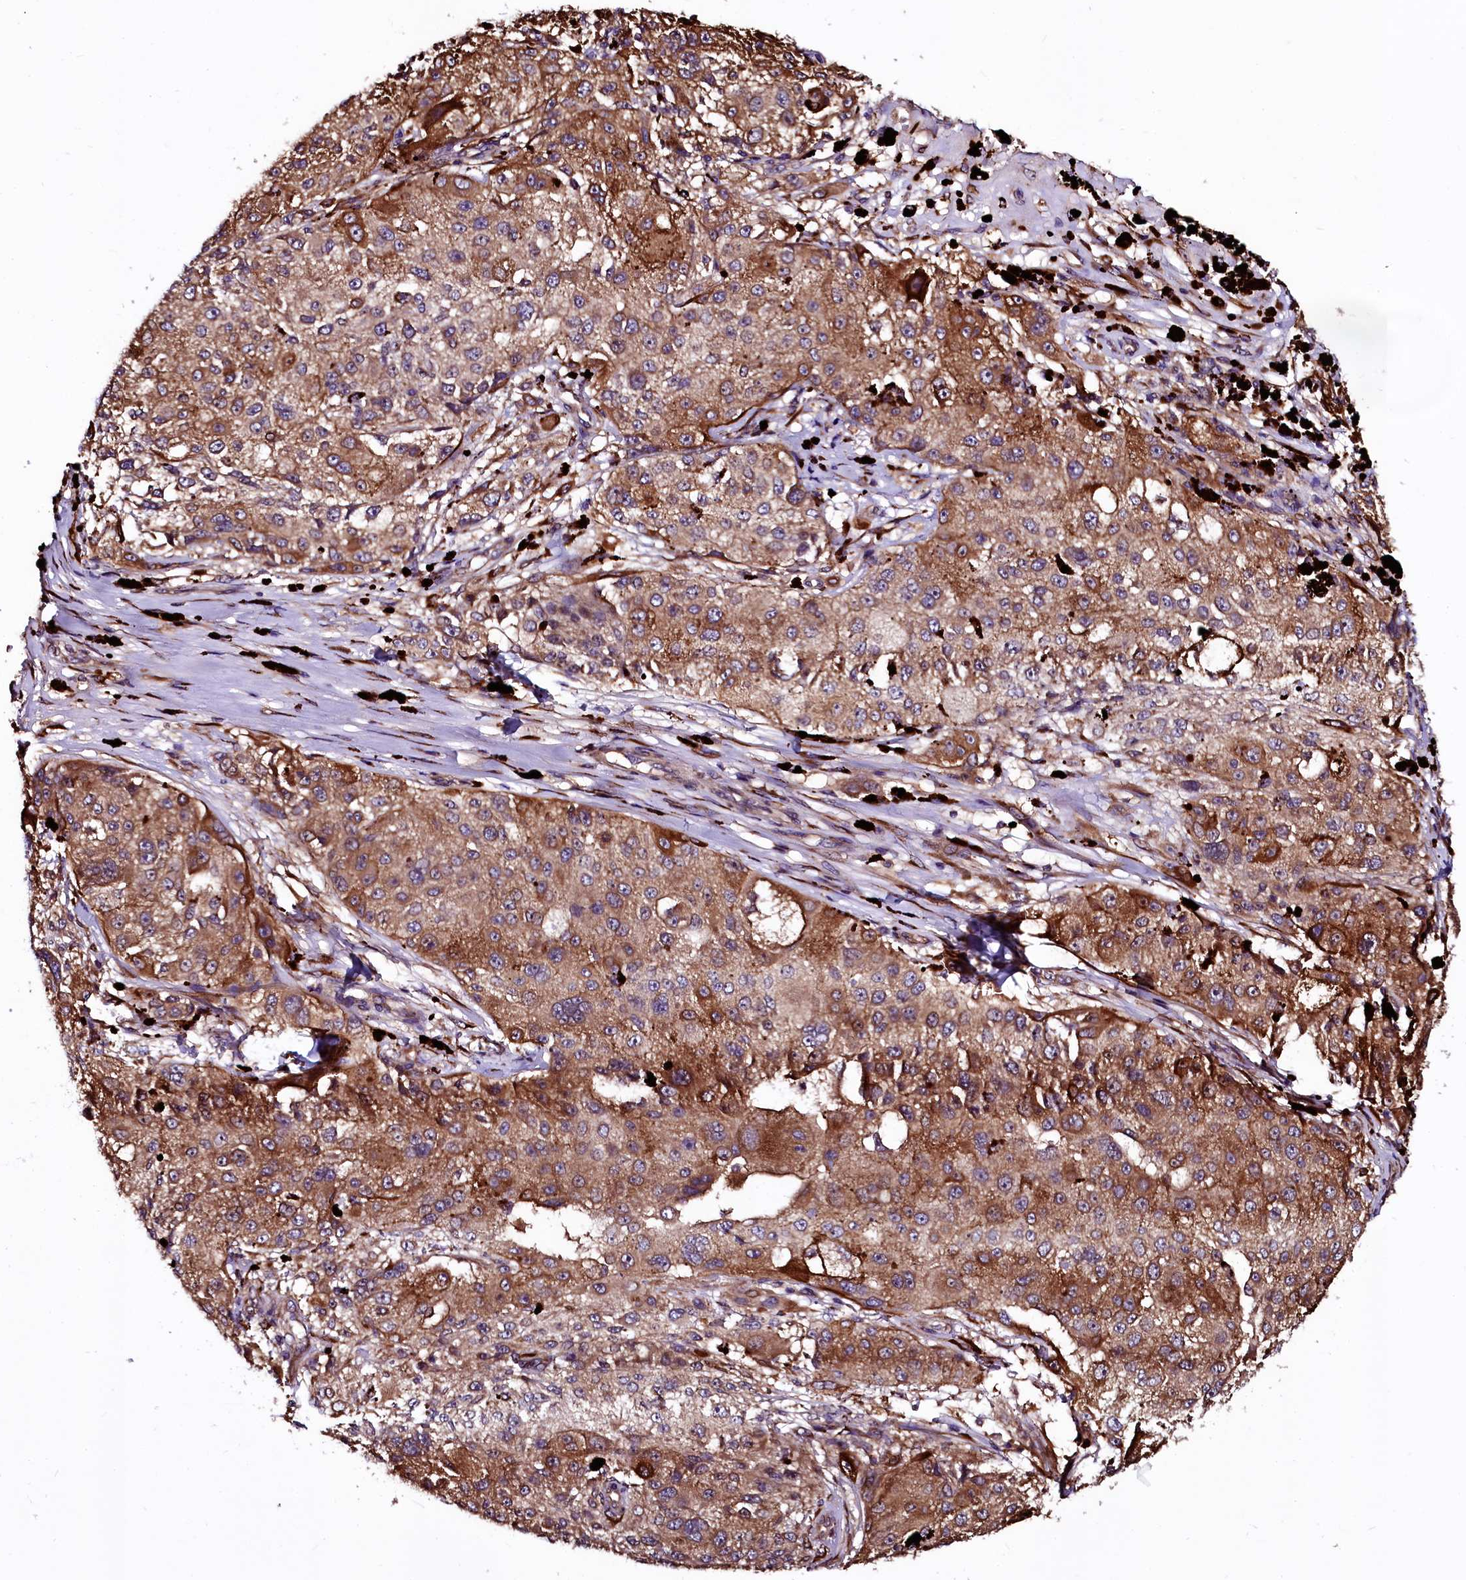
{"staining": {"intensity": "moderate", "quantity": ">75%", "location": "cytoplasmic/membranous"}, "tissue": "melanoma", "cell_type": "Tumor cells", "image_type": "cancer", "snomed": [{"axis": "morphology", "description": "Necrosis, NOS"}, {"axis": "morphology", "description": "Malignant melanoma, NOS"}, {"axis": "topography", "description": "Skin"}], "caption": "The photomicrograph shows a brown stain indicating the presence of a protein in the cytoplasmic/membranous of tumor cells in melanoma.", "gene": "N4BP1", "patient": {"sex": "female", "age": 87}}